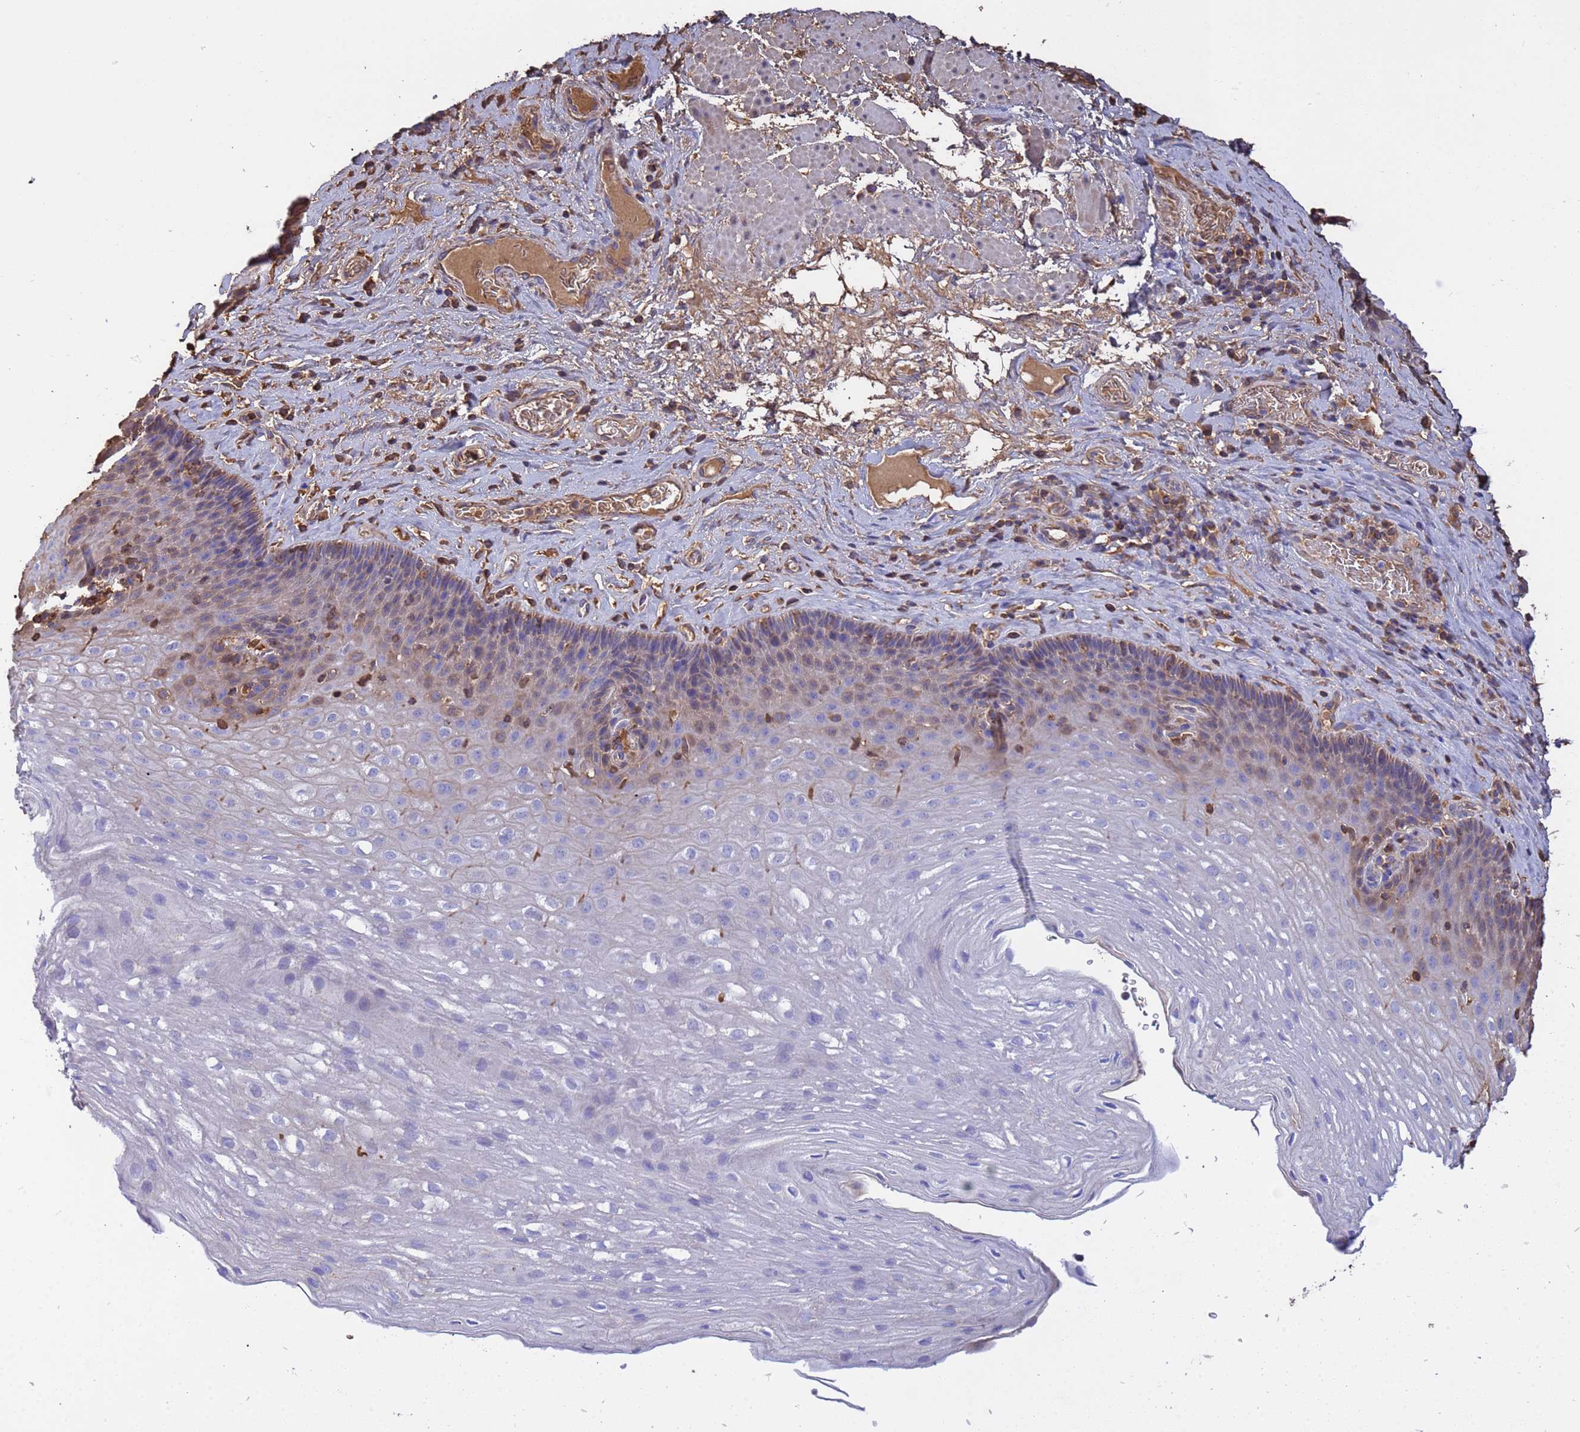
{"staining": {"intensity": "weak", "quantity": "25%-75%", "location": "cytoplasmic/membranous"}, "tissue": "esophagus", "cell_type": "Squamous epithelial cells", "image_type": "normal", "snomed": [{"axis": "morphology", "description": "Normal tissue, NOS"}, {"axis": "topography", "description": "Esophagus"}], "caption": "IHC of unremarkable esophagus displays low levels of weak cytoplasmic/membranous expression in approximately 25%-75% of squamous epithelial cells.", "gene": "GLUD1", "patient": {"sex": "female", "age": 66}}